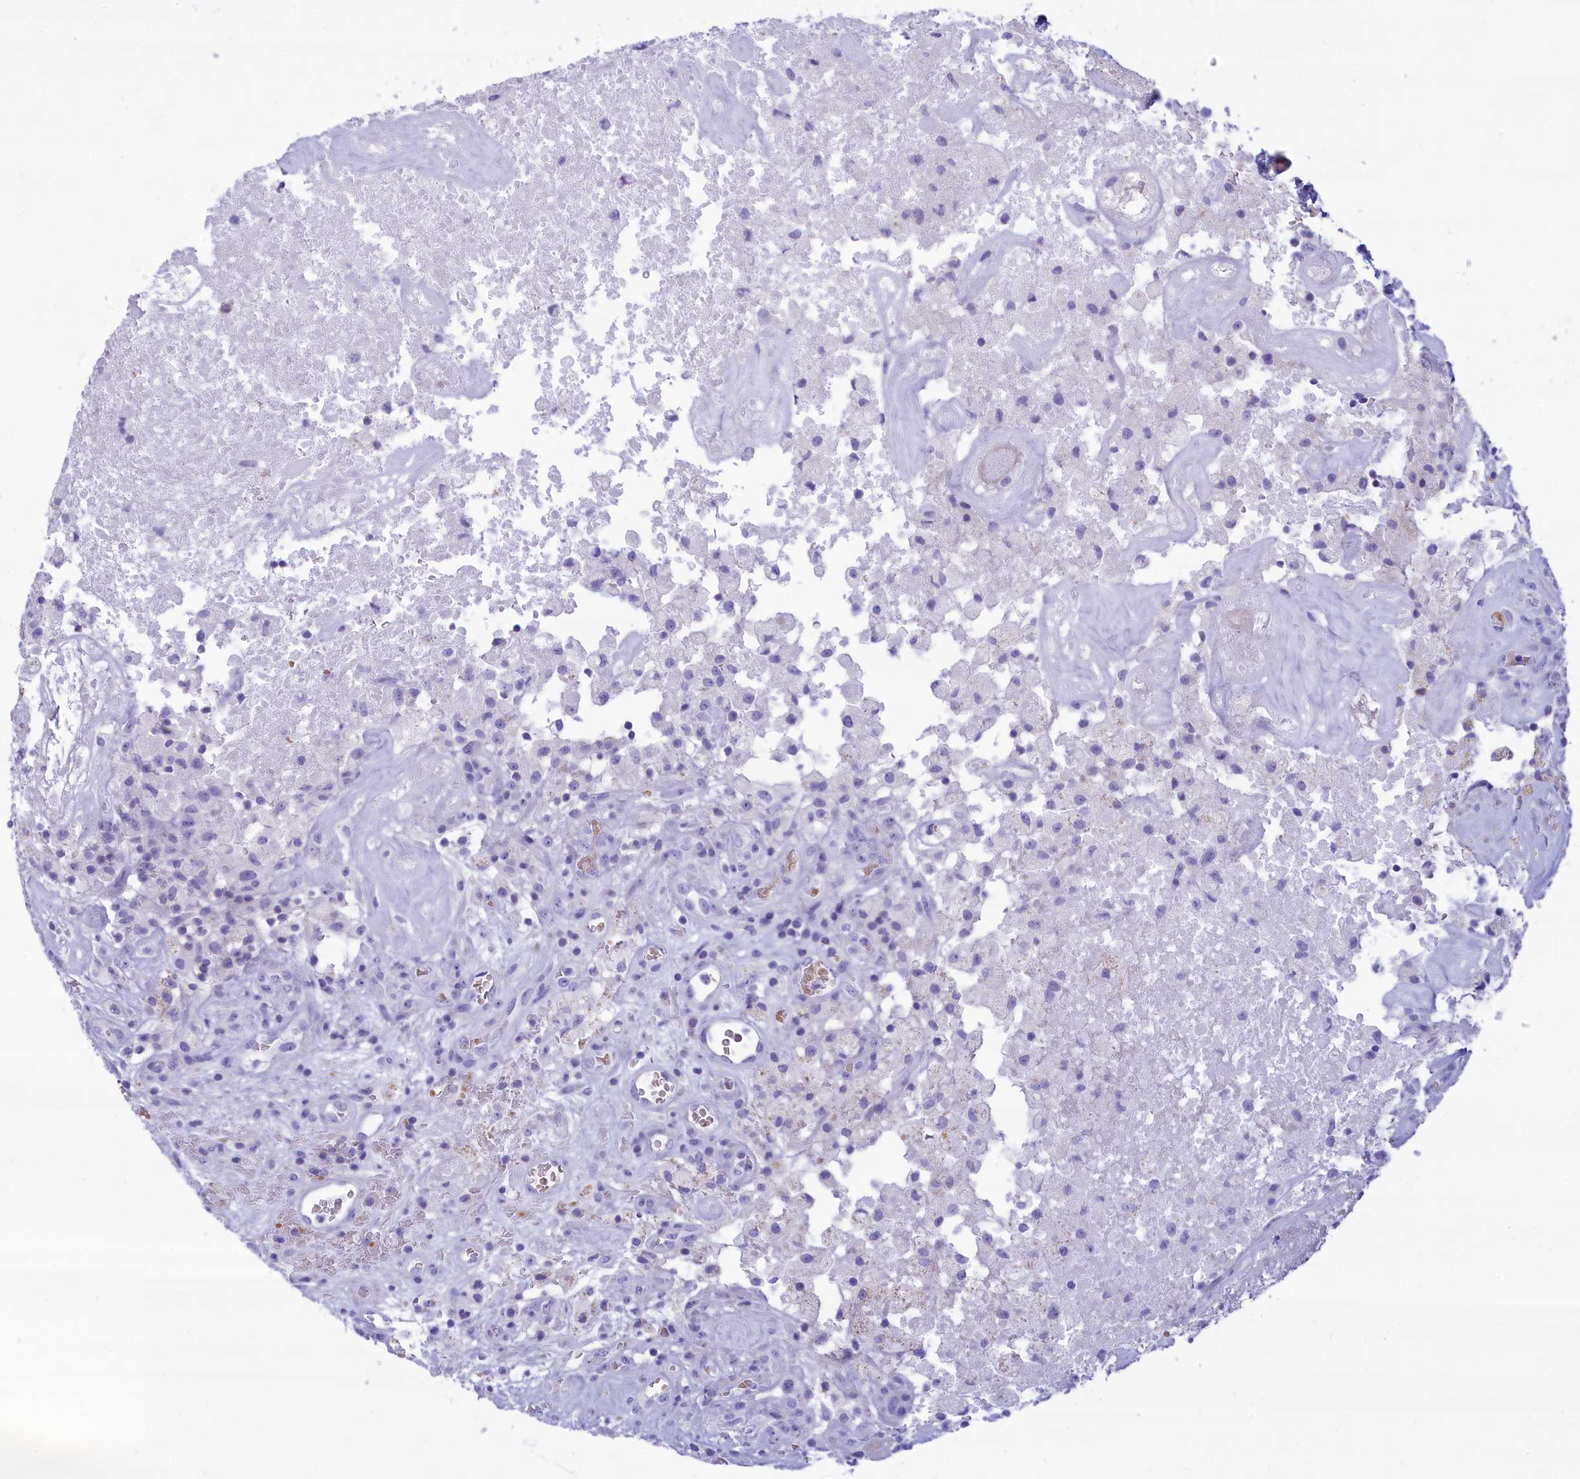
{"staining": {"intensity": "negative", "quantity": "none", "location": "none"}, "tissue": "glioma", "cell_type": "Tumor cells", "image_type": "cancer", "snomed": [{"axis": "morphology", "description": "Glioma, malignant, High grade"}, {"axis": "topography", "description": "Brain"}], "caption": "High power microscopy micrograph of an immunohistochemistry image of malignant glioma (high-grade), revealing no significant positivity in tumor cells.", "gene": "GLYATL1", "patient": {"sex": "male", "age": 76}}